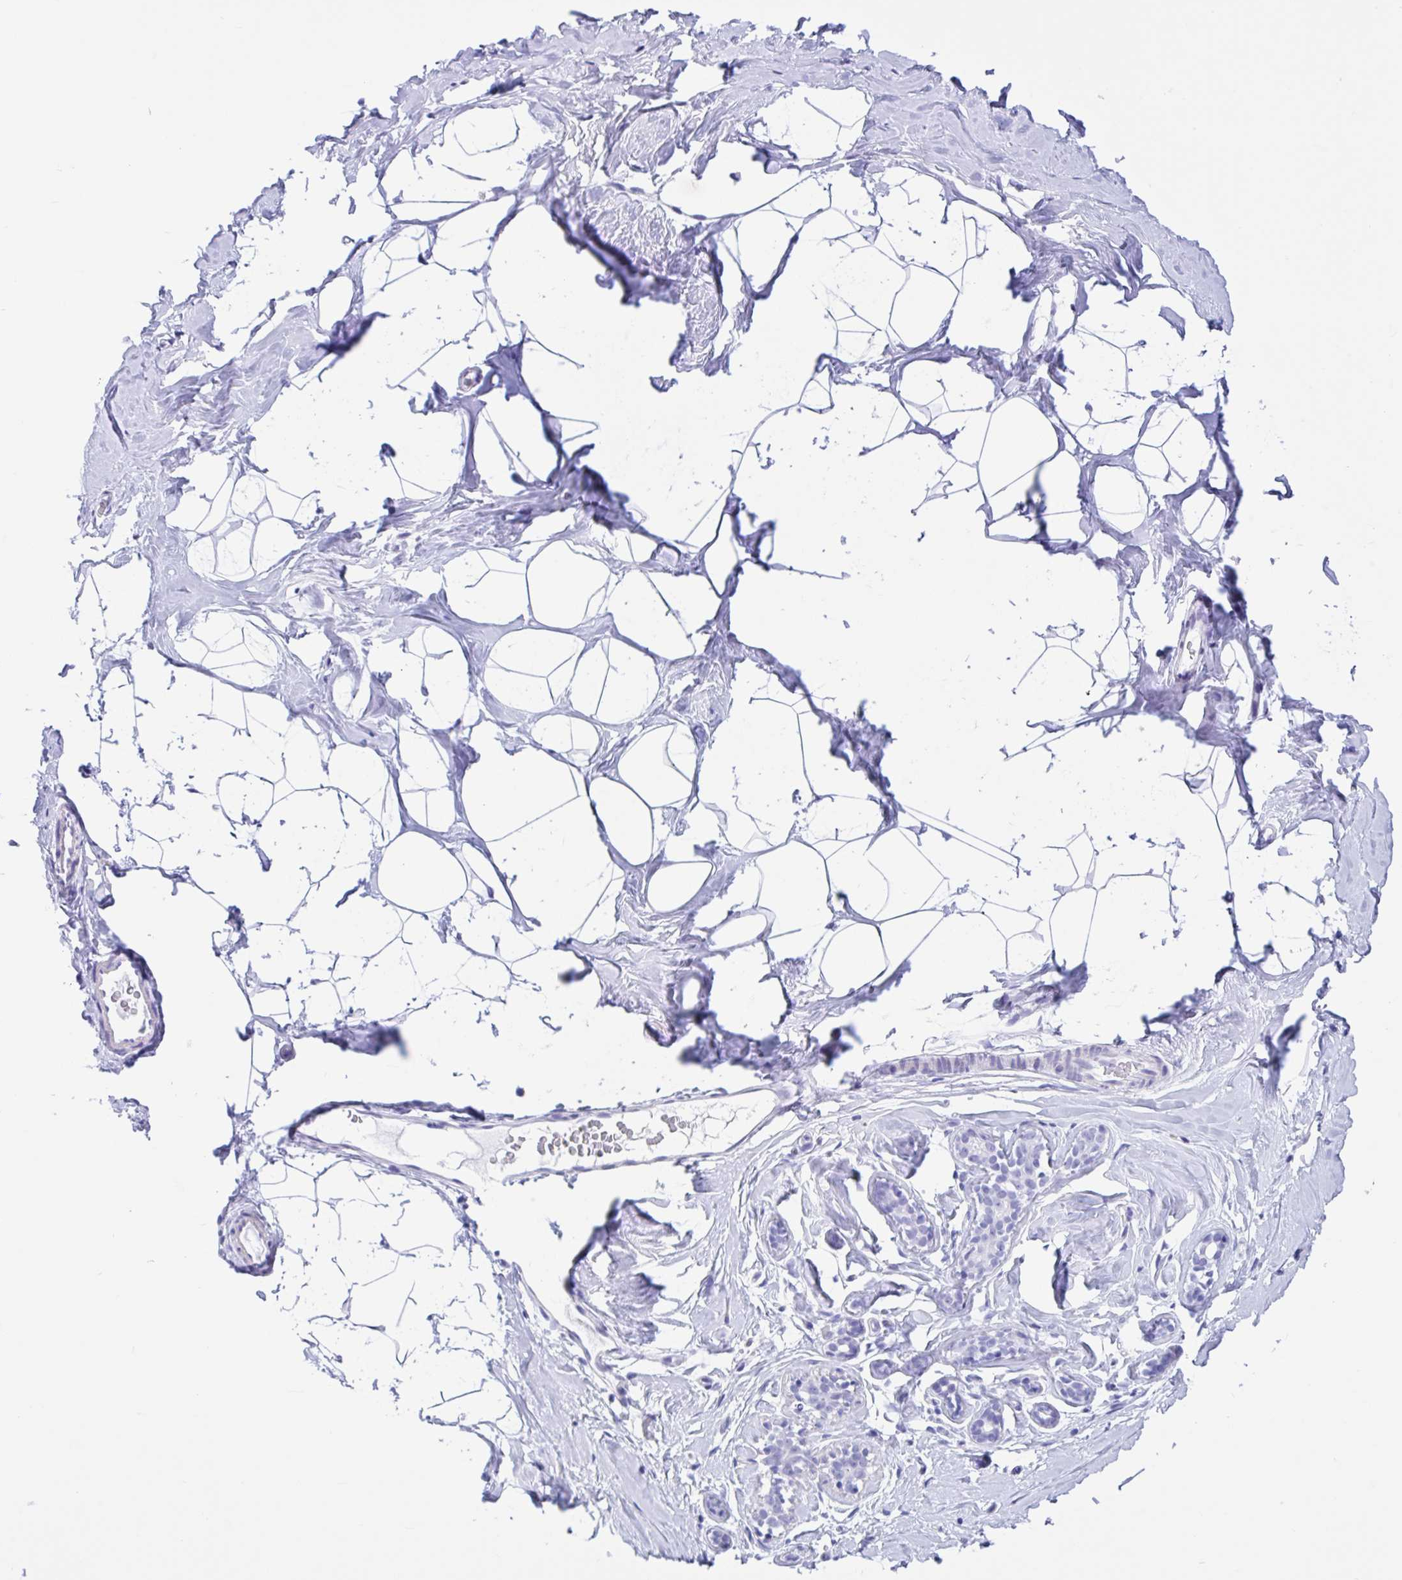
{"staining": {"intensity": "negative", "quantity": "none", "location": "none"}, "tissue": "breast", "cell_type": "Adipocytes", "image_type": "normal", "snomed": [{"axis": "morphology", "description": "Normal tissue, NOS"}, {"axis": "topography", "description": "Breast"}], "caption": "High magnification brightfield microscopy of normal breast stained with DAB (3,3'-diaminobenzidine) (brown) and counterstained with hematoxylin (blue): adipocytes show no significant positivity. (Brightfield microscopy of DAB immunohistochemistry (IHC) at high magnification).", "gene": "IAPP", "patient": {"sex": "female", "age": 32}}